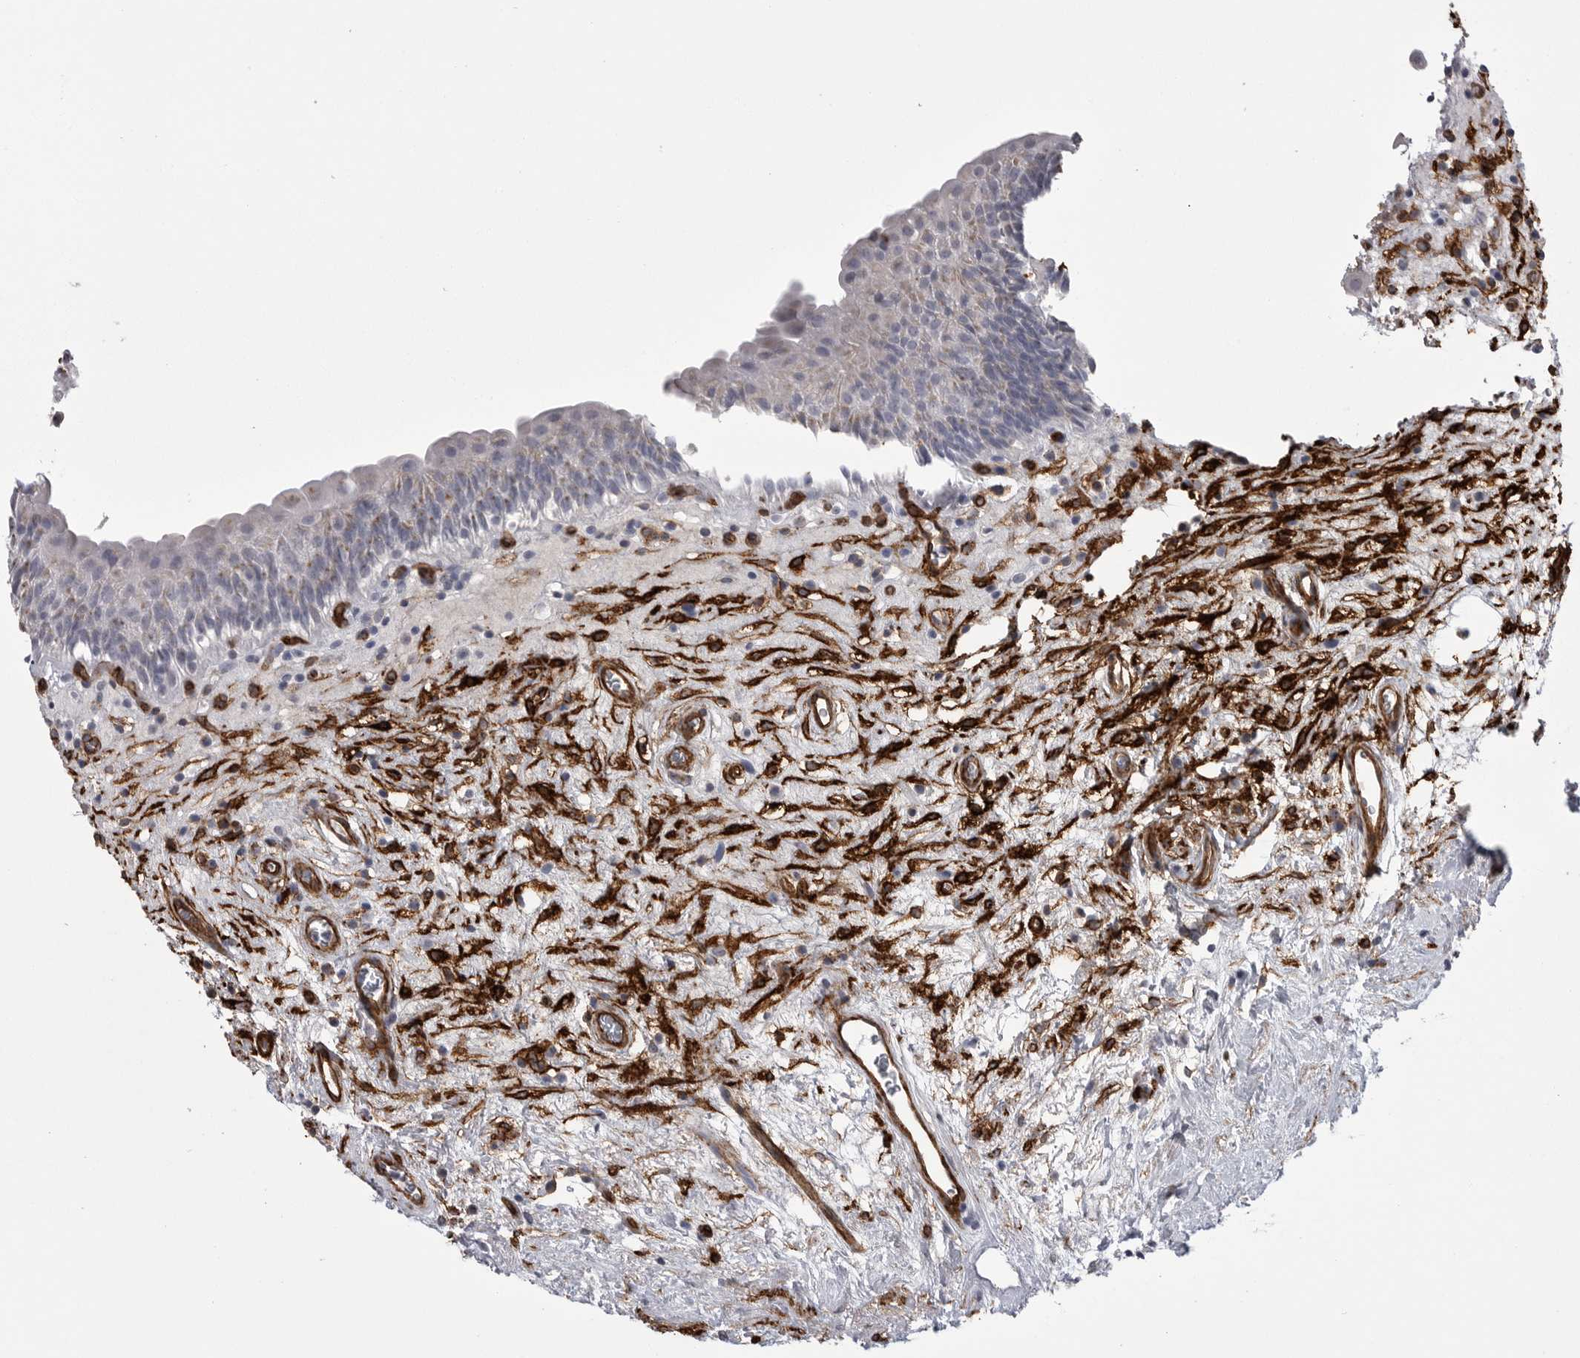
{"staining": {"intensity": "negative", "quantity": "none", "location": "none"}, "tissue": "urinary bladder", "cell_type": "Urothelial cells", "image_type": "normal", "snomed": [{"axis": "morphology", "description": "Normal tissue, NOS"}, {"axis": "topography", "description": "Urinary bladder"}], "caption": "This image is of benign urinary bladder stained with immunohistochemistry to label a protein in brown with the nuclei are counter-stained blue. There is no positivity in urothelial cells.", "gene": "AOC3", "patient": {"sex": "male", "age": 83}}